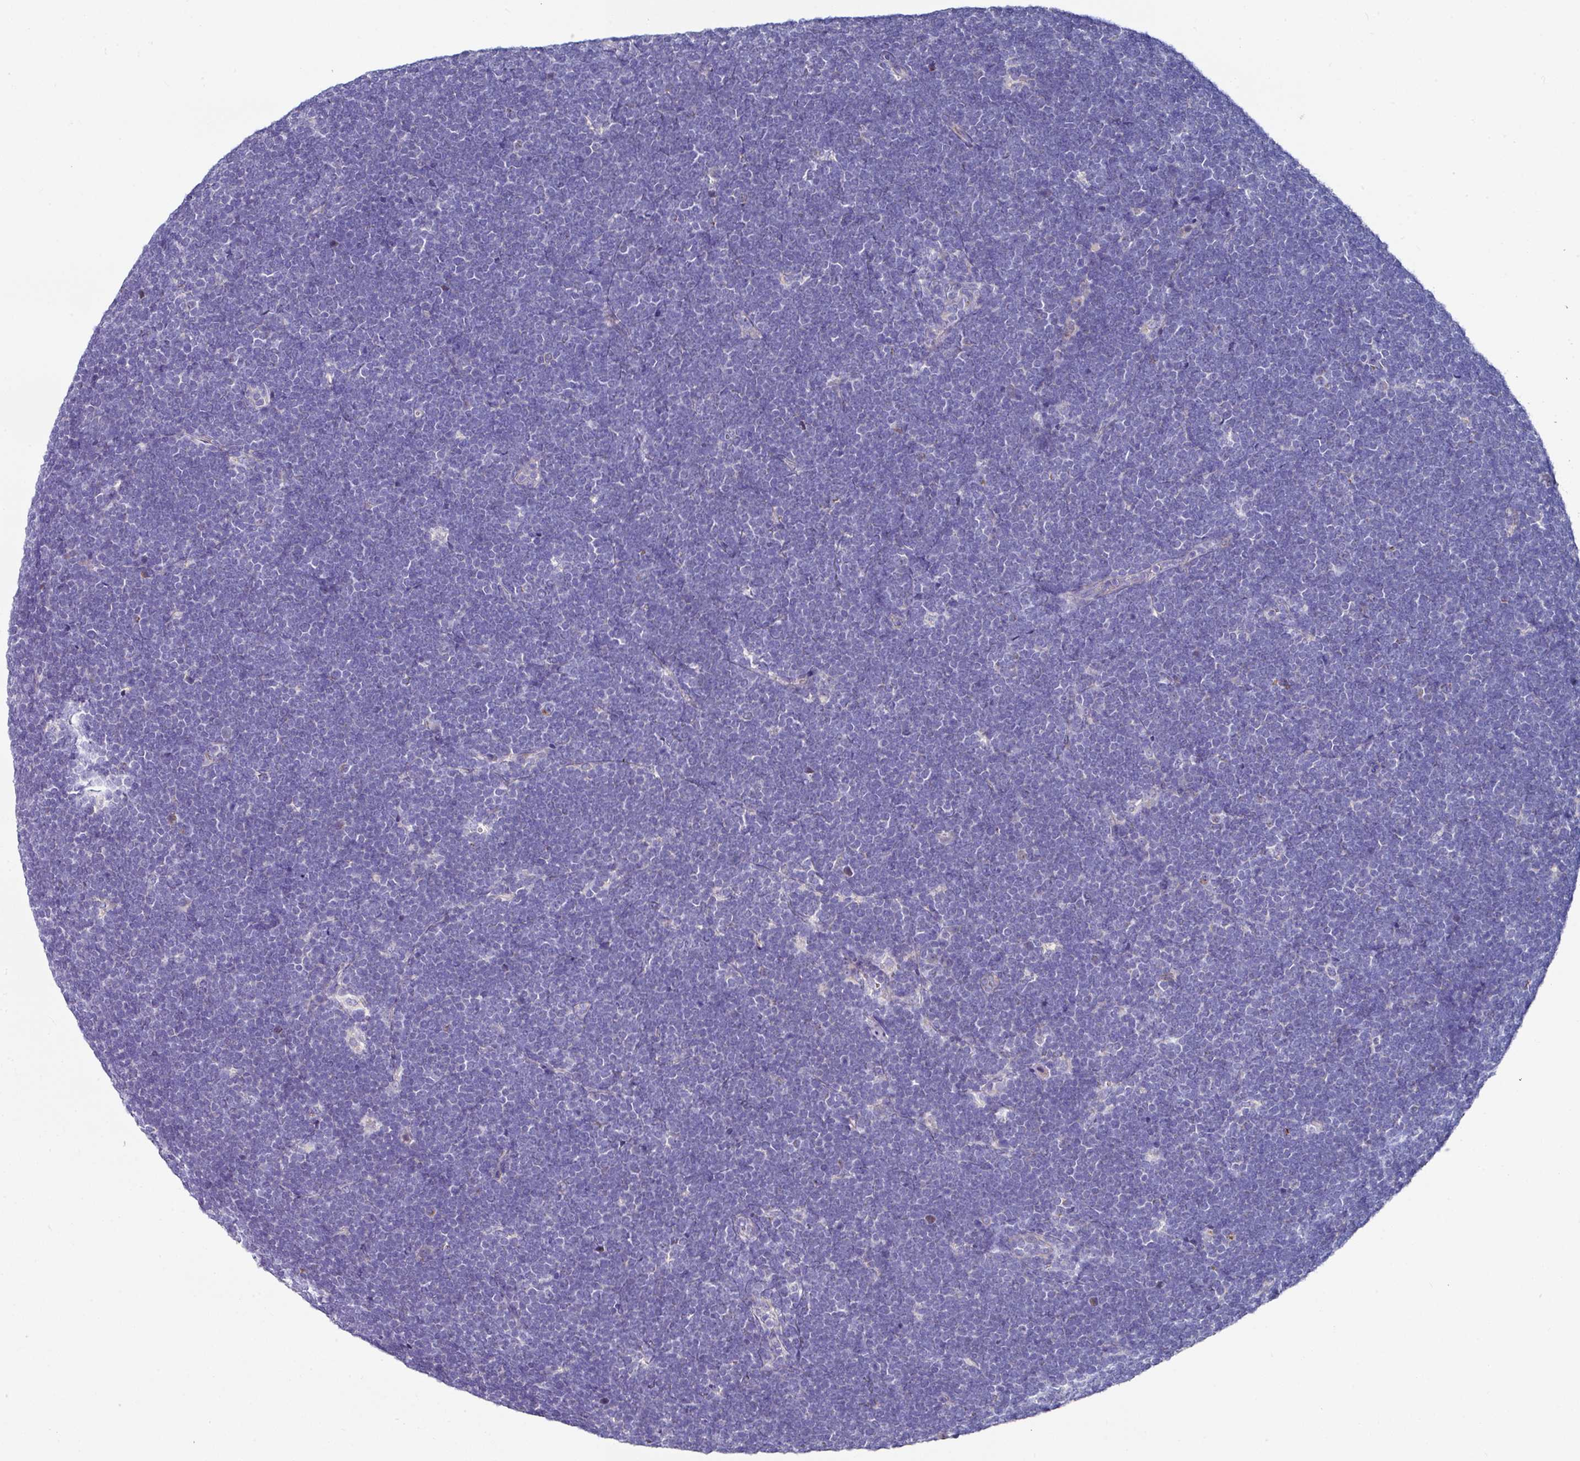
{"staining": {"intensity": "negative", "quantity": "none", "location": "none"}, "tissue": "lymphoma", "cell_type": "Tumor cells", "image_type": "cancer", "snomed": [{"axis": "morphology", "description": "Malignant lymphoma, non-Hodgkin's type, High grade"}, {"axis": "topography", "description": "Lymph node"}], "caption": "Lymphoma was stained to show a protein in brown. There is no significant expression in tumor cells. (DAB immunohistochemistry with hematoxylin counter stain).", "gene": "CLDN1", "patient": {"sex": "male", "age": 13}}